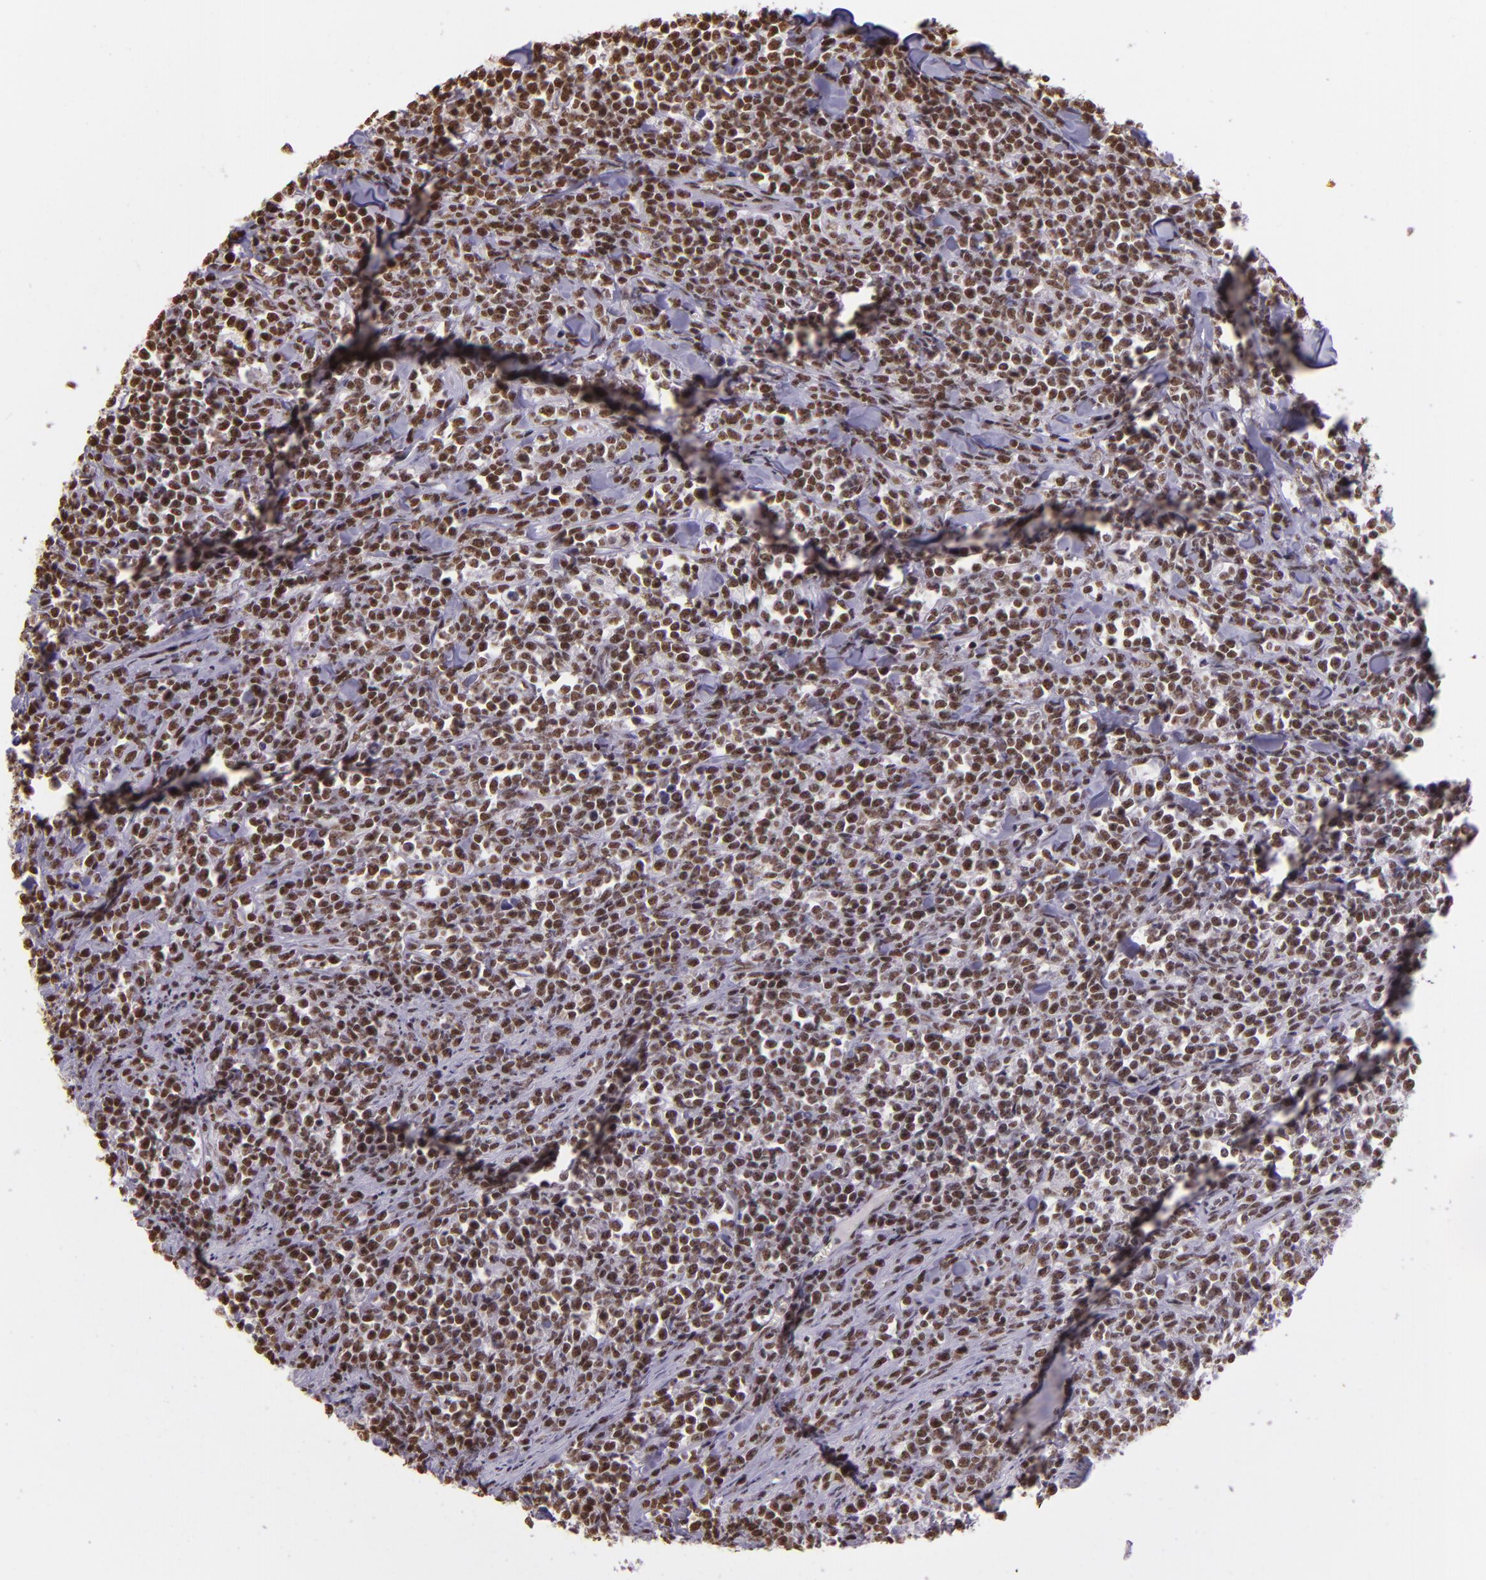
{"staining": {"intensity": "moderate", "quantity": ">75%", "location": "nuclear"}, "tissue": "lymphoma", "cell_type": "Tumor cells", "image_type": "cancer", "snomed": [{"axis": "morphology", "description": "Malignant lymphoma, non-Hodgkin's type, High grade"}, {"axis": "topography", "description": "Small intestine"}, {"axis": "topography", "description": "Colon"}], "caption": "A brown stain labels moderate nuclear positivity of a protein in human lymphoma tumor cells. The staining is performed using DAB (3,3'-diaminobenzidine) brown chromogen to label protein expression. The nuclei are counter-stained blue using hematoxylin.", "gene": "USF1", "patient": {"sex": "male", "age": 8}}